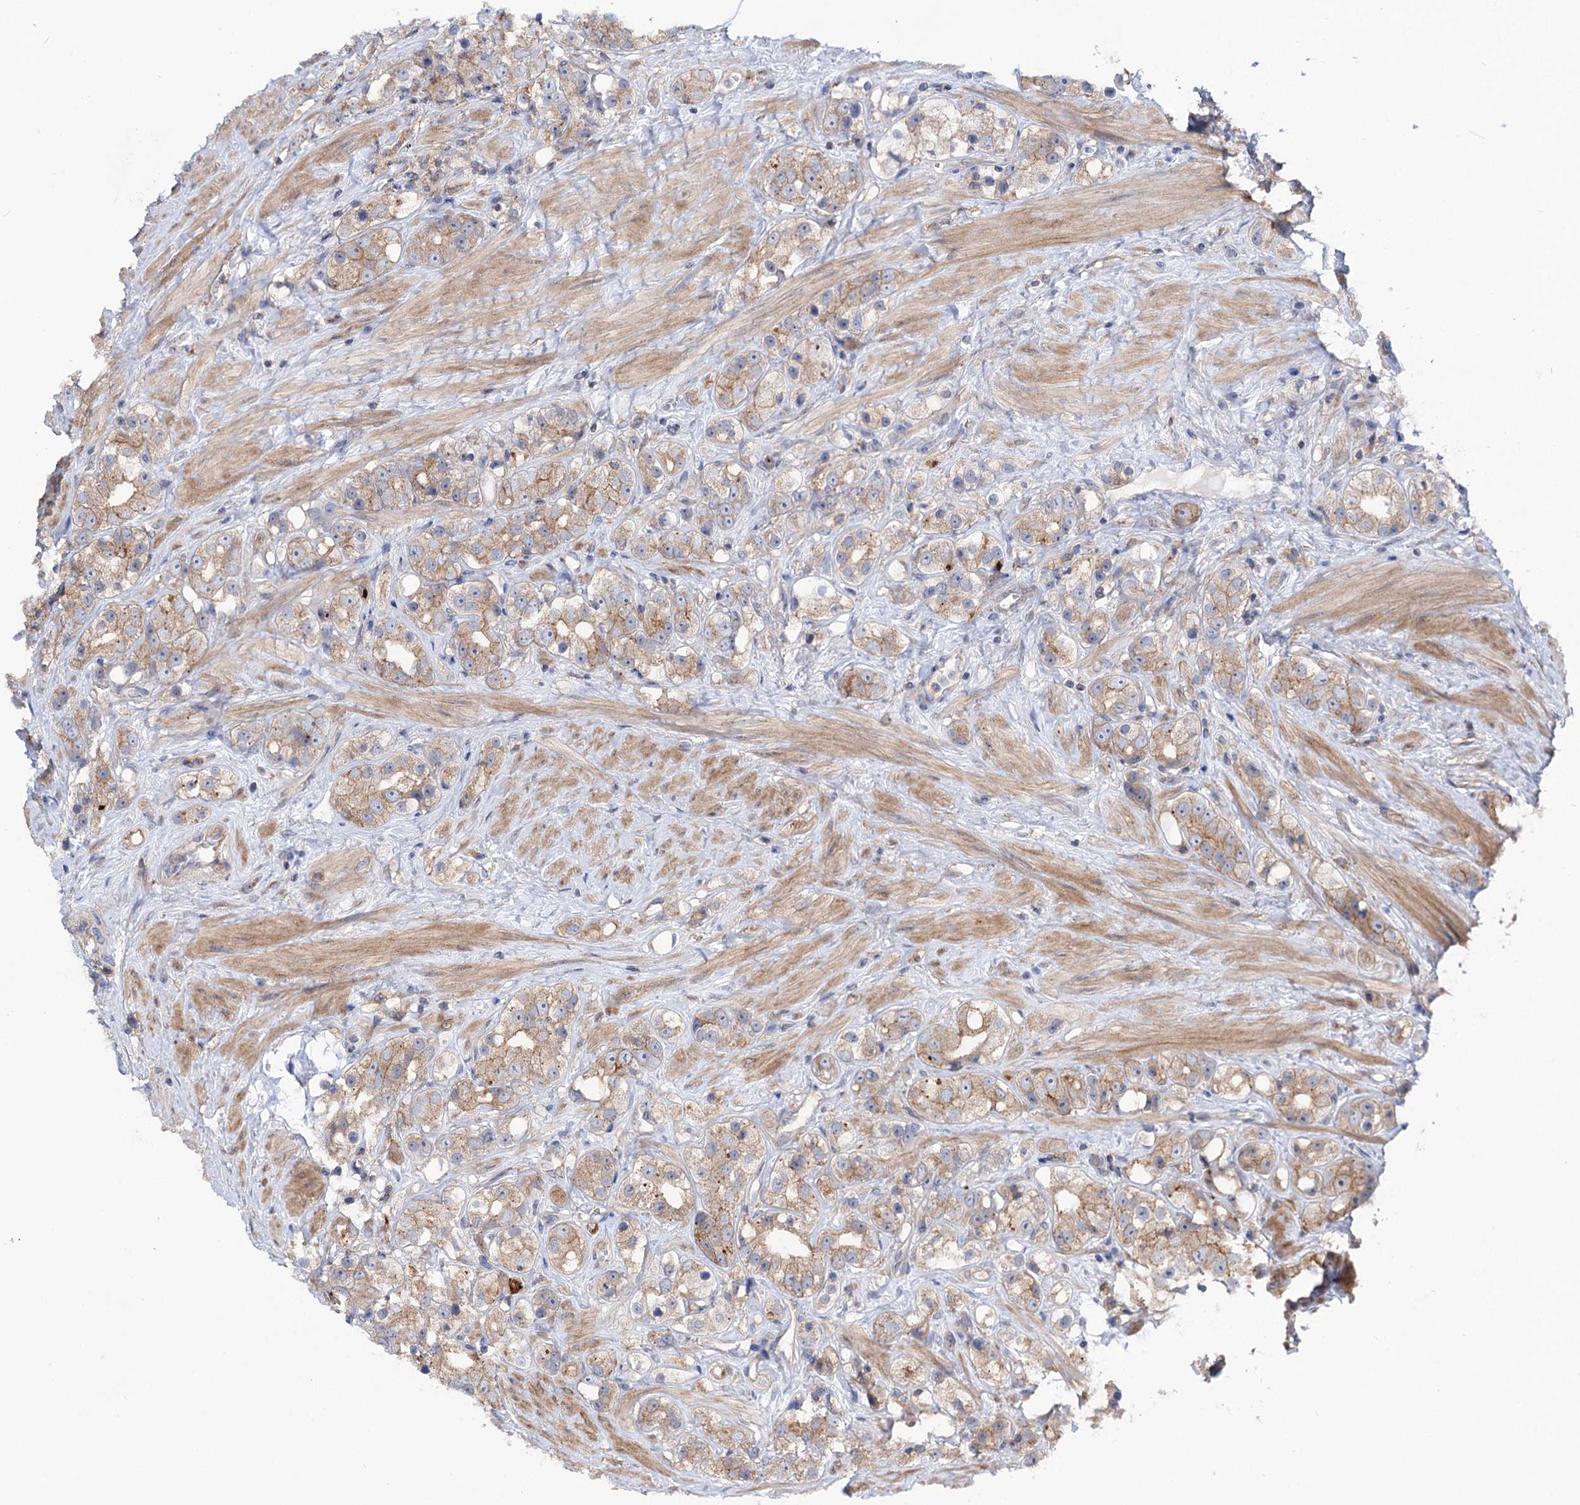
{"staining": {"intensity": "moderate", "quantity": ">75%", "location": "cytoplasmic/membranous"}, "tissue": "prostate cancer", "cell_type": "Tumor cells", "image_type": "cancer", "snomed": [{"axis": "morphology", "description": "Adenocarcinoma, NOS"}, {"axis": "topography", "description": "Prostate"}], "caption": "Immunohistochemistry (DAB (3,3'-diaminobenzidine)) staining of prostate adenocarcinoma demonstrates moderate cytoplasmic/membranous protein expression in approximately >75% of tumor cells.", "gene": "SEC24A", "patient": {"sex": "male", "age": 79}}